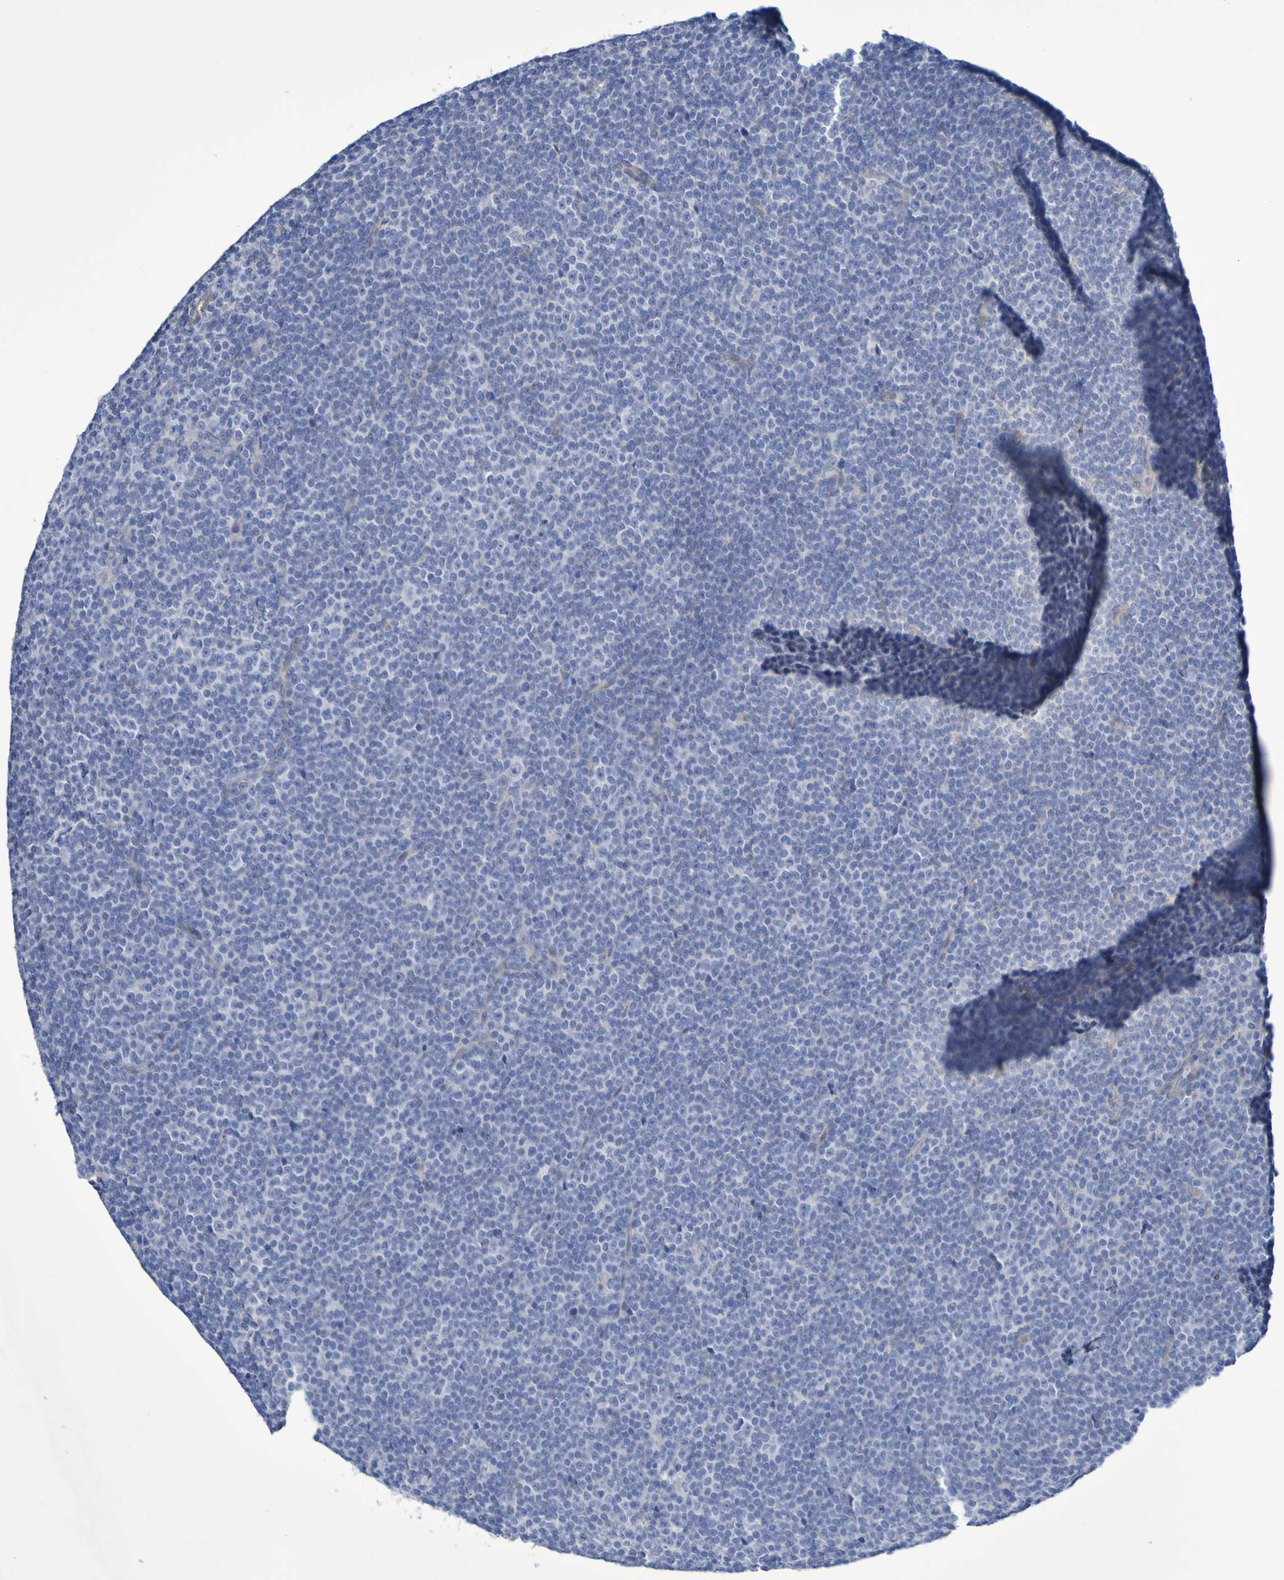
{"staining": {"intensity": "negative", "quantity": "none", "location": "none"}, "tissue": "lymphoma", "cell_type": "Tumor cells", "image_type": "cancer", "snomed": [{"axis": "morphology", "description": "Malignant lymphoma, non-Hodgkin's type, Low grade"}, {"axis": "topography", "description": "Lymph node"}], "caption": "Lymphoma stained for a protein using immunohistochemistry shows no staining tumor cells.", "gene": "LPP", "patient": {"sex": "female", "age": 67}}